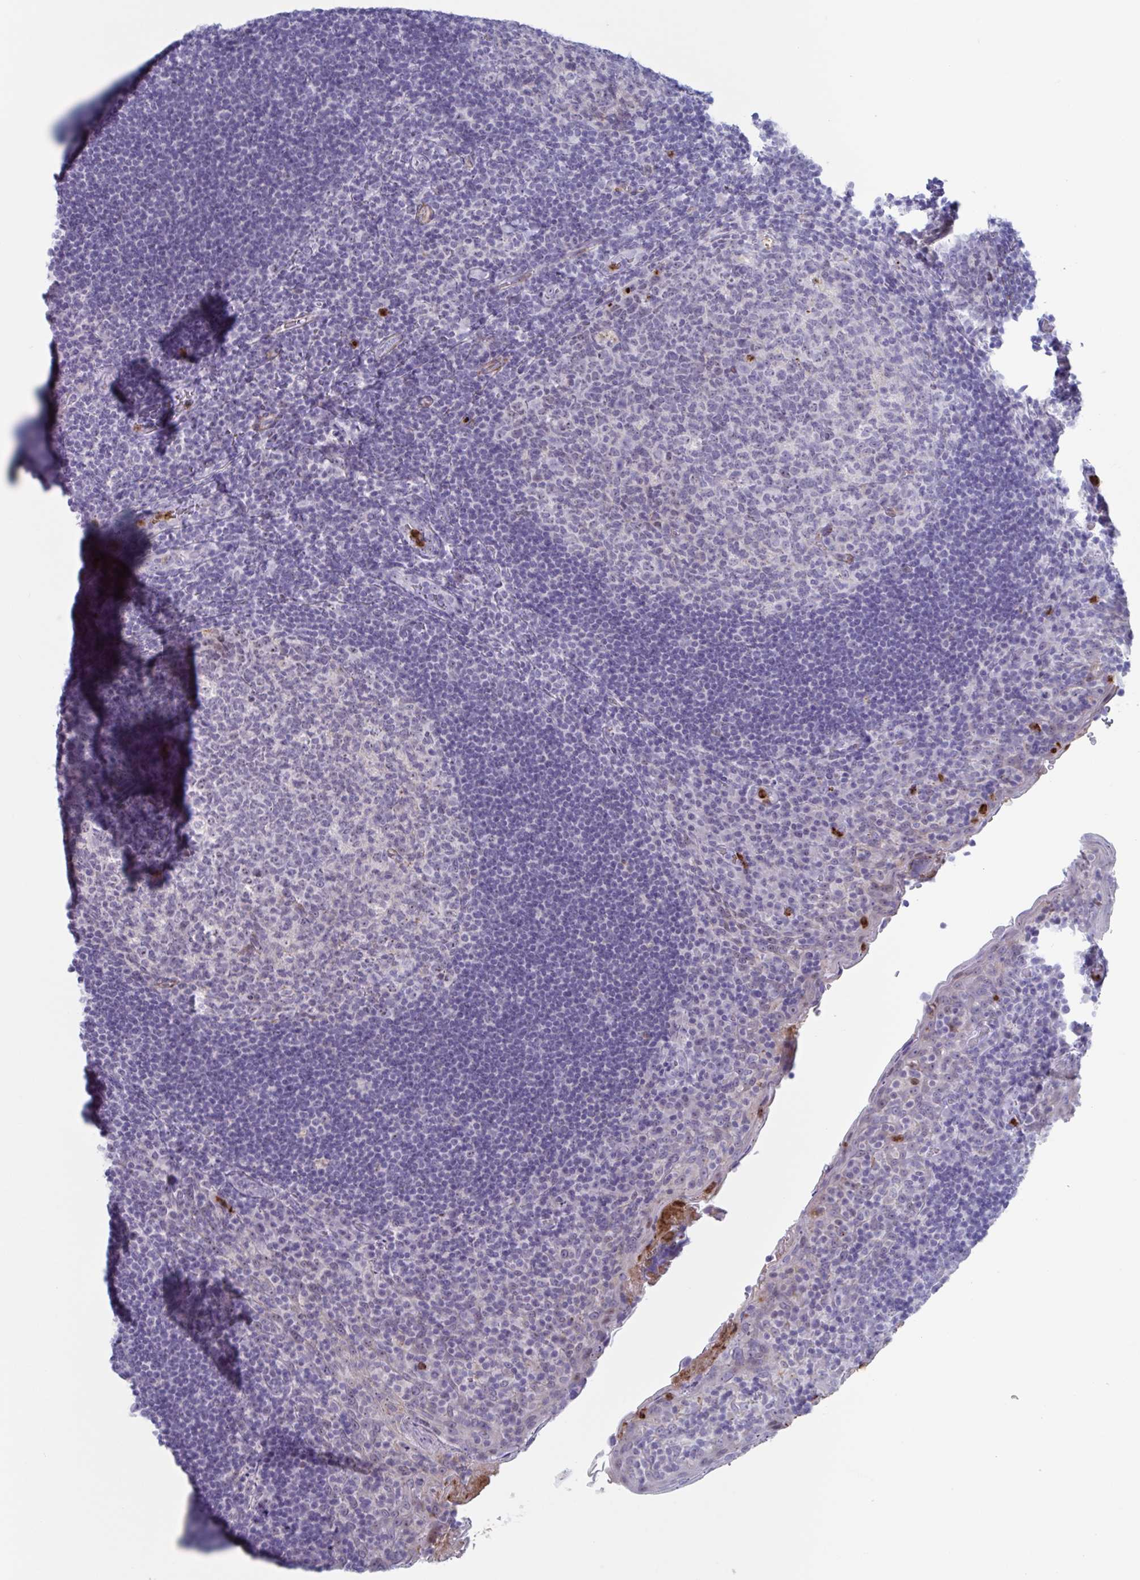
{"staining": {"intensity": "negative", "quantity": "none", "location": "none"}, "tissue": "tonsil", "cell_type": "Germinal center cells", "image_type": "normal", "snomed": [{"axis": "morphology", "description": "Normal tissue, NOS"}, {"axis": "topography", "description": "Tonsil"}], "caption": "The histopathology image demonstrates no significant positivity in germinal center cells of tonsil.", "gene": "CYP4F11", "patient": {"sex": "male", "age": 17}}